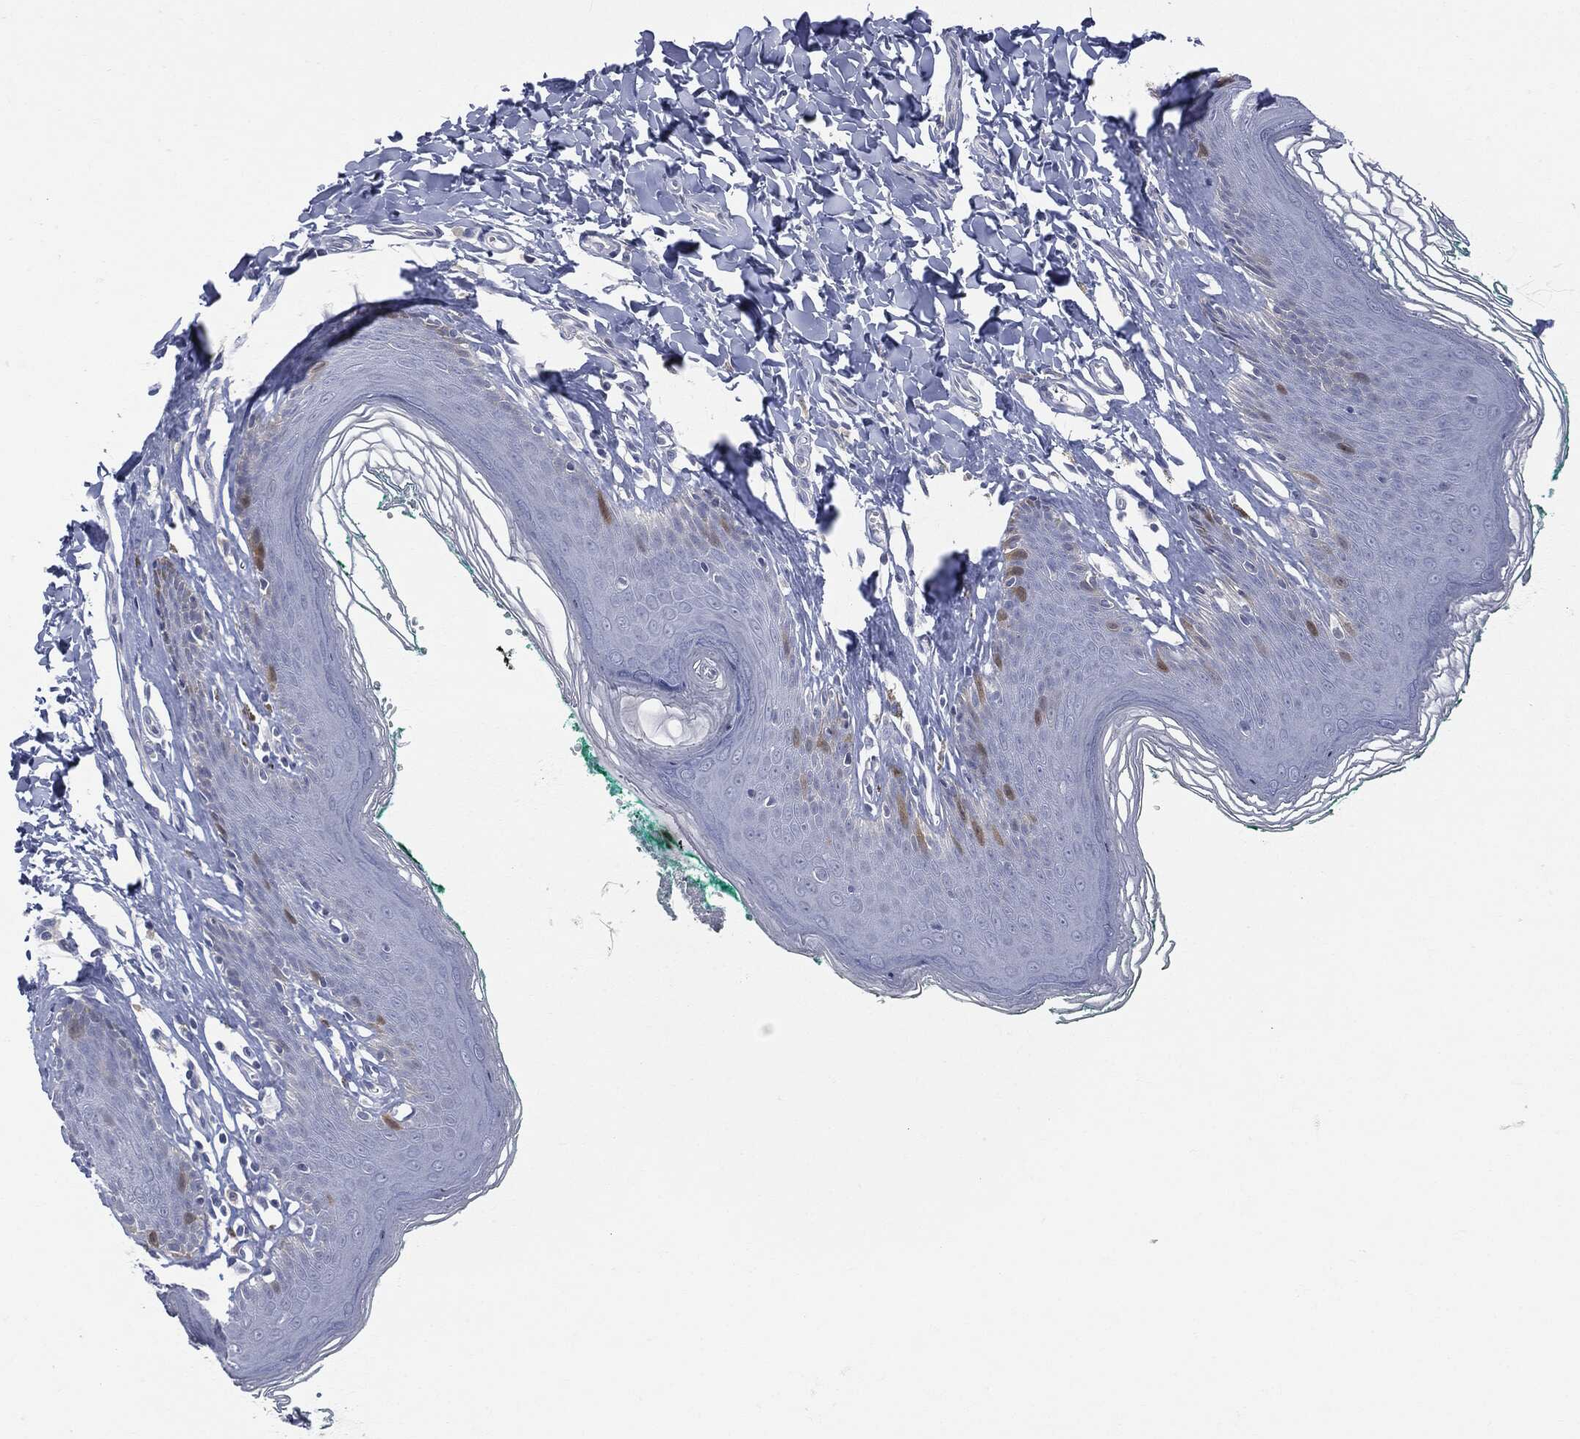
{"staining": {"intensity": "moderate", "quantity": "<25%", "location": "cytoplasmic/membranous"}, "tissue": "skin", "cell_type": "Epidermal cells", "image_type": "normal", "snomed": [{"axis": "morphology", "description": "Normal tissue, NOS"}, {"axis": "topography", "description": "Vulva"}], "caption": "A high-resolution histopathology image shows IHC staining of benign skin, which exhibits moderate cytoplasmic/membranous positivity in about <25% of epidermal cells. The protein is shown in brown color, while the nuclei are stained blue.", "gene": "UBE2C", "patient": {"sex": "female", "age": 66}}